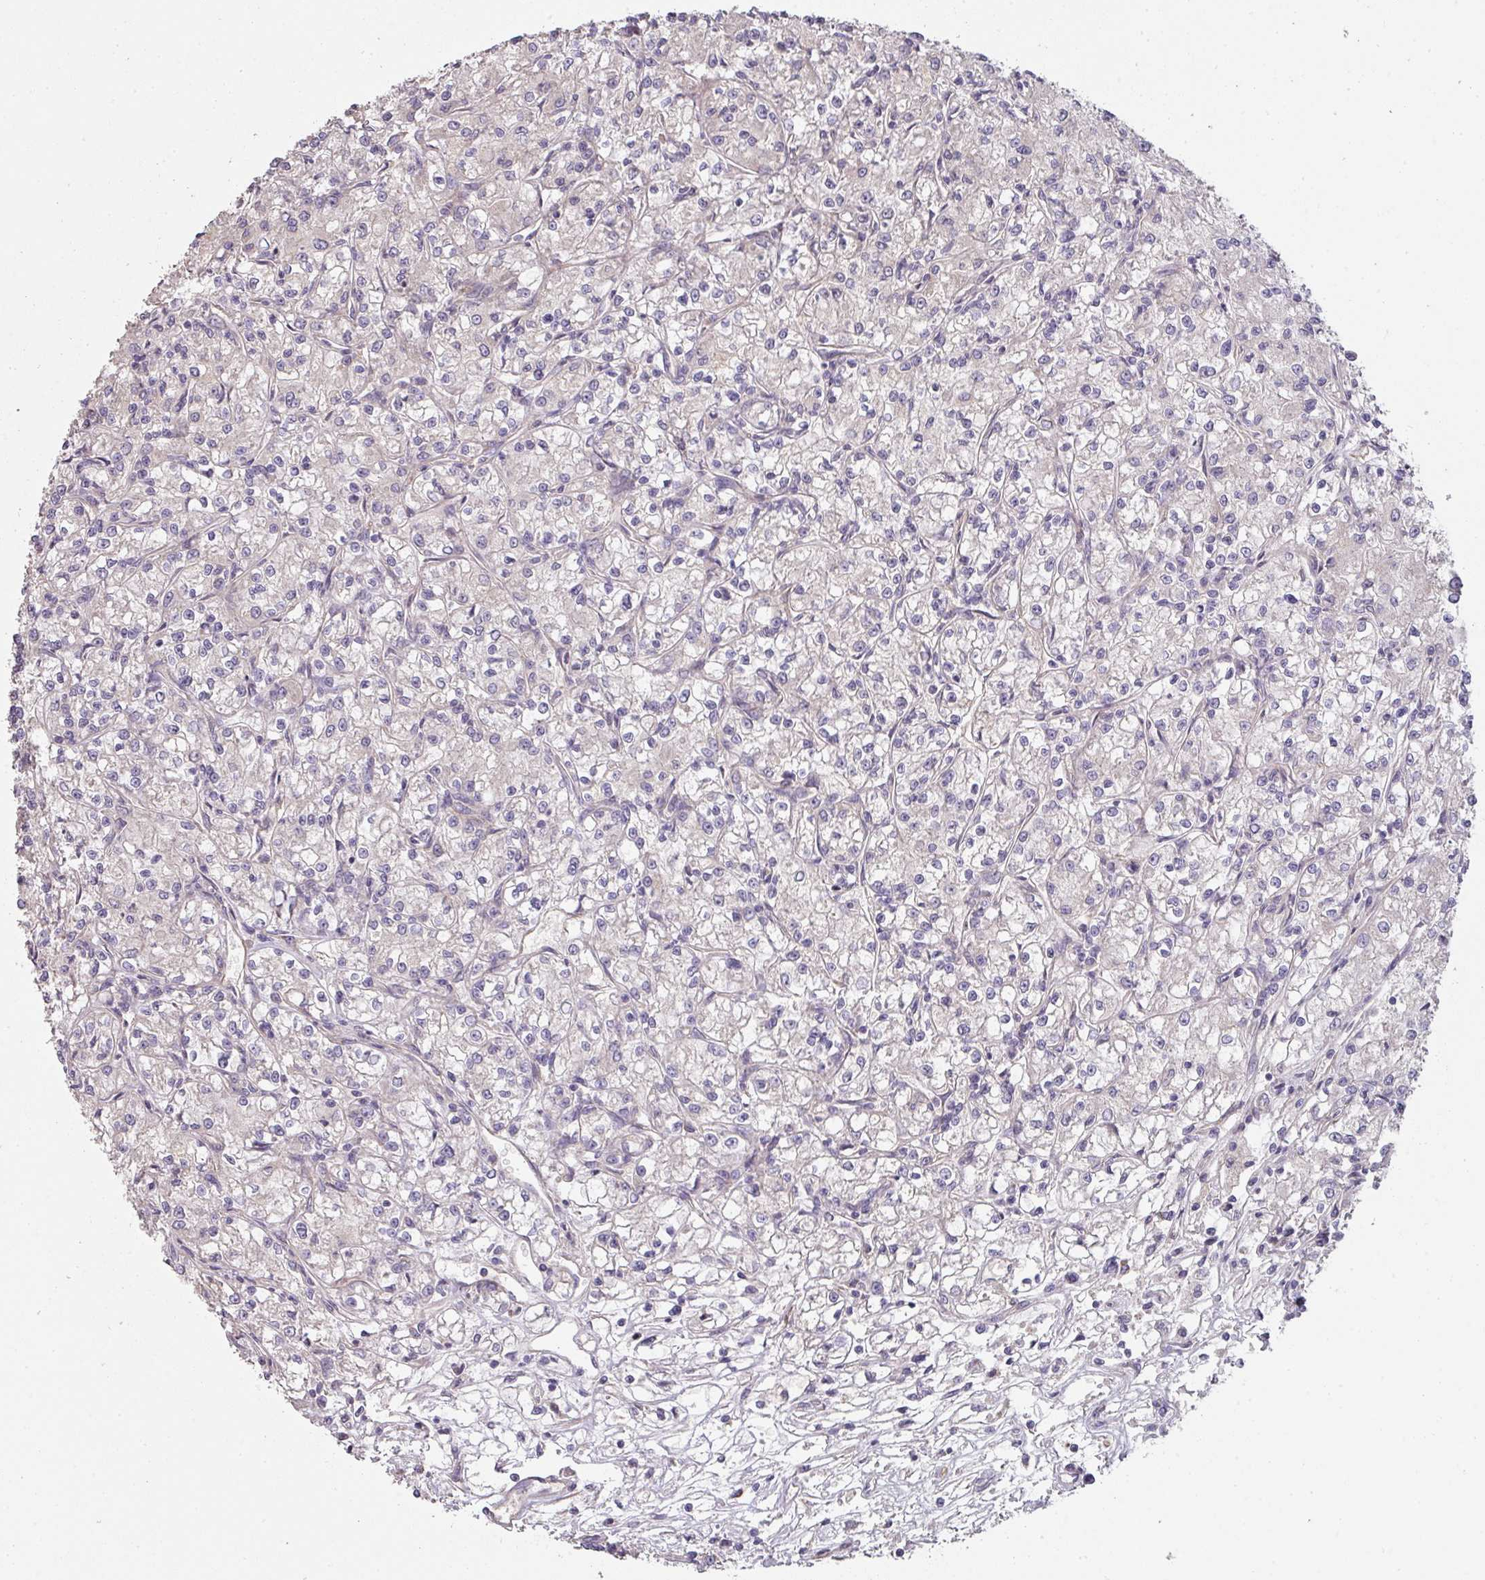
{"staining": {"intensity": "negative", "quantity": "none", "location": "none"}, "tissue": "renal cancer", "cell_type": "Tumor cells", "image_type": "cancer", "snomed": [{"axis": "morphology", "description": "Adenocarcinoma, NOS"}, {"axis": "topography", "description": "Kidney"}], "caption": "Immunohistochemistry (IHC) micrograph of renal cancer stained for a protein (brown), which reveals no expression in tumor cells.", "gene": "PCDH1", "patient": {"sex": "female", "age": 59}}